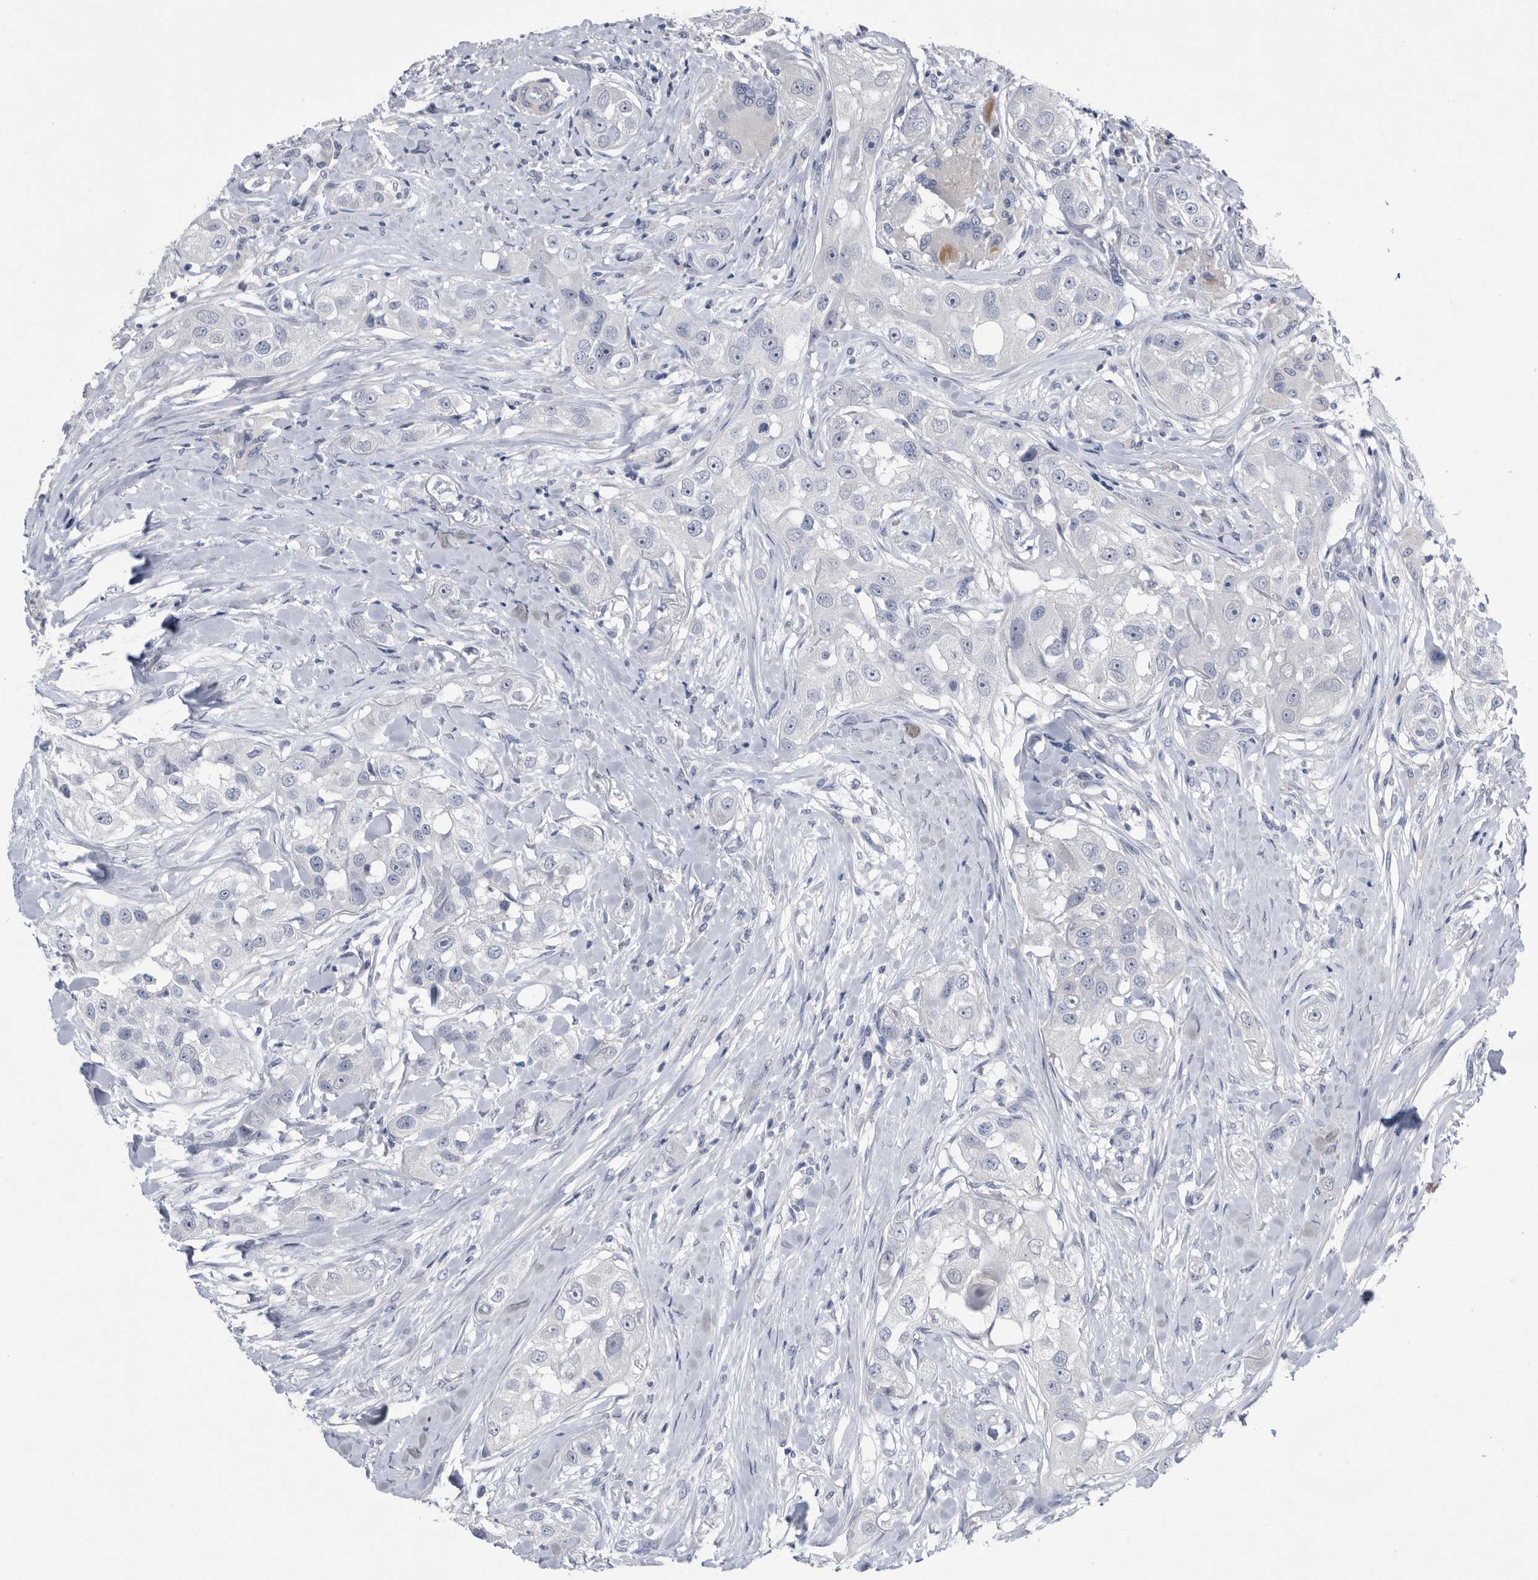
{"staining": {"intensity": "negative", "quantity": "none", "location": "none"}, "tissue": "head and neck cancer", "cell_type": "Tumor cells", "image_type": "cancer", "snomed": [{"axis": "morphology", "description": "Normal tissue, NOS"}, {"axis": "morphology", "description": "Squamous cell carcinoma, NOS"}, {"axis": "topography", "description": "Skeletal muscle"}, {"axis": "topography", "description": "Head-Neck"}], "caption": "Immunohistochemical staining of human squamous cell carcinoma (head and neck) shows no significant positivity in tumor cells.", "gene": "BTBD6", "patient": {"sex": "male", "age": 51}}